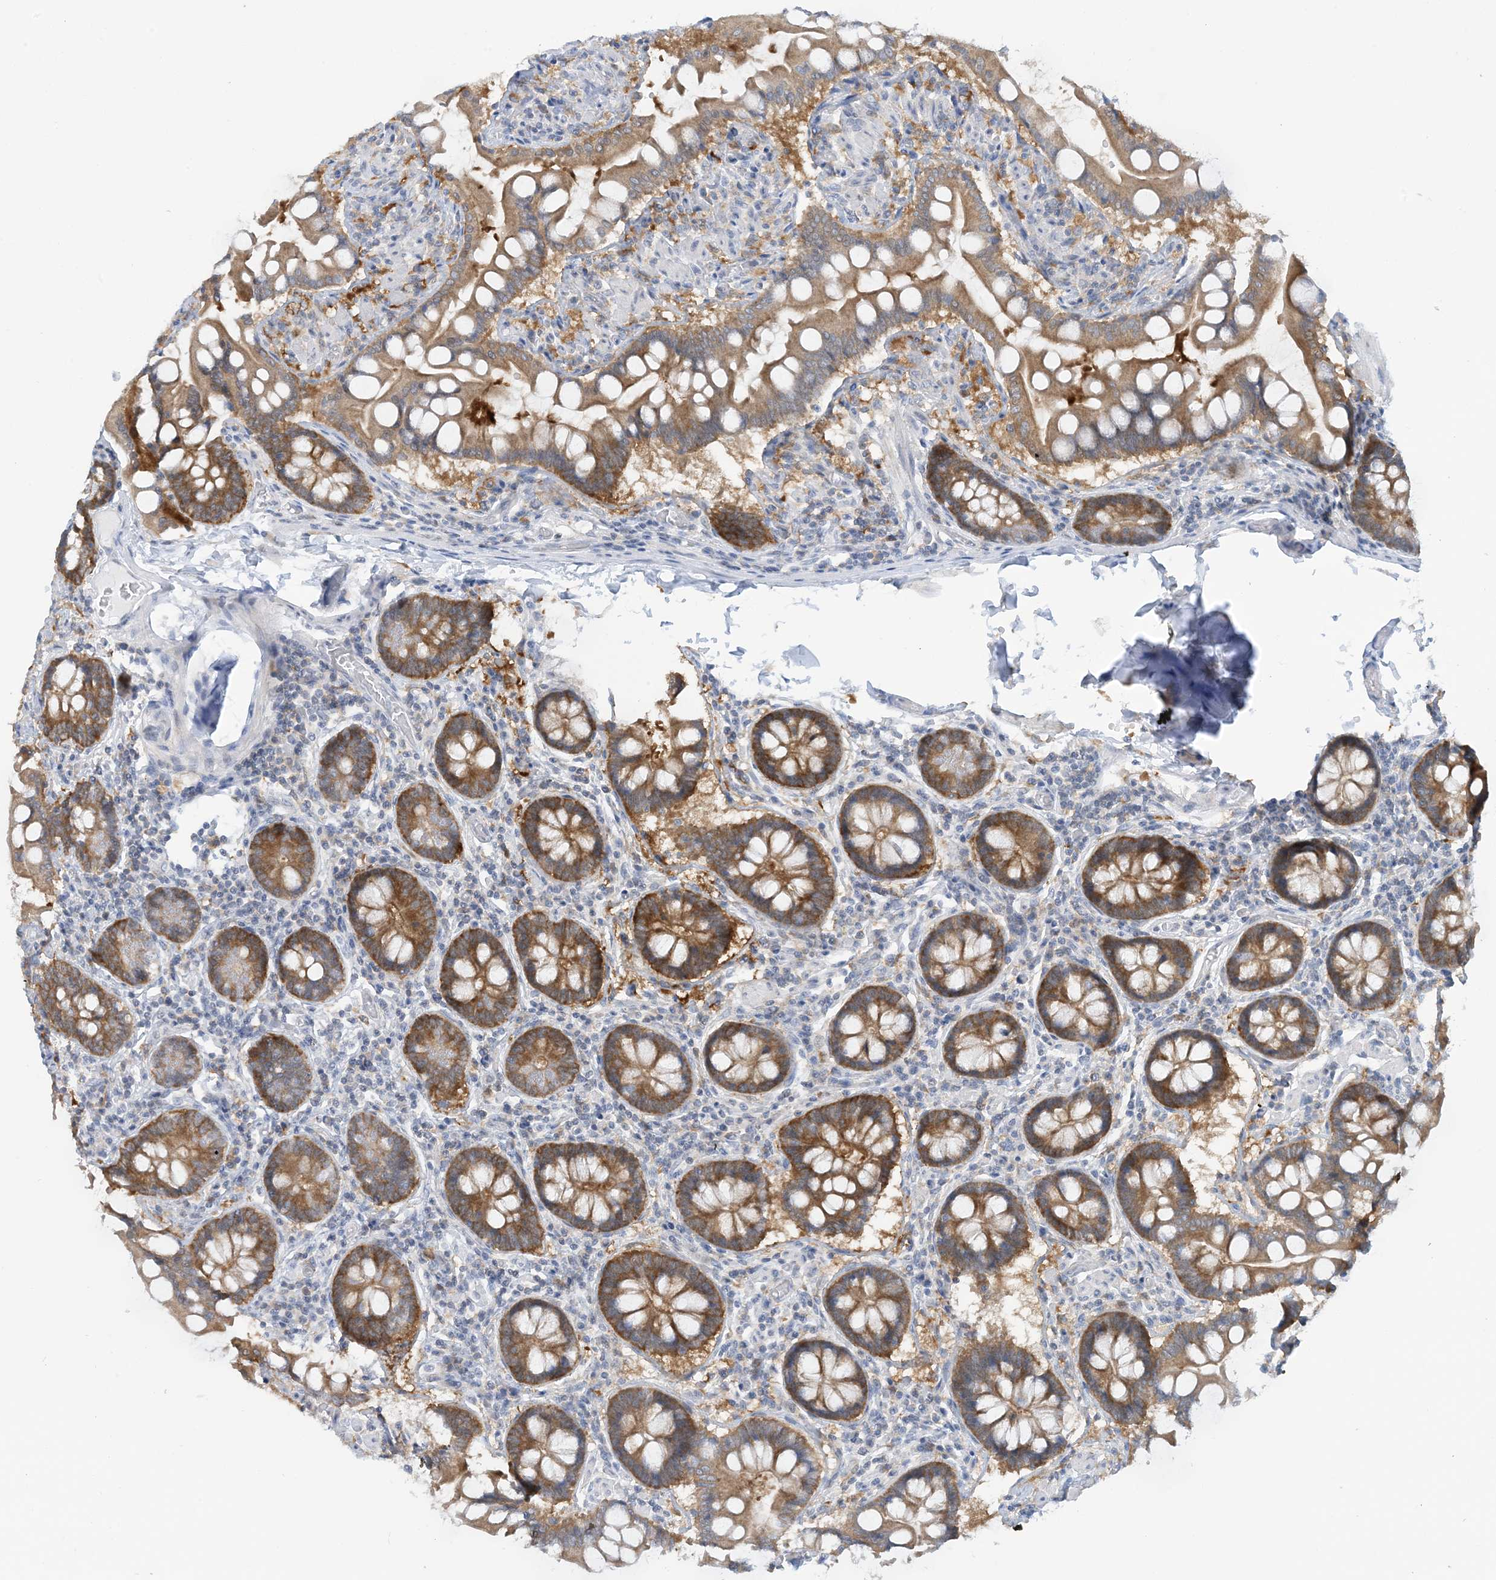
{"staining": {"intensity": "moderate", "quantity": ">75%", "location": "cytoplasmic/membranous"}, "tissue": "small intestine", "cell_type": "Glandular cells", "image_type": "normal", "snomed": [{"axis": "morphology", "description": "Normal tissue, NOS"}, {"axis": "topography", "description": "Small intestine"}], "caption": "The micrograph reveals immunohistochemical staining of normal small intestine. There is moderate cytoplasmic/membranous expression is identified in about >75% of glandular cells. (Brightfield microscopy of DAB IHC at high magnification).", "gene": "MRPS18A", "patient": {"sex": "male", "age": 41}}